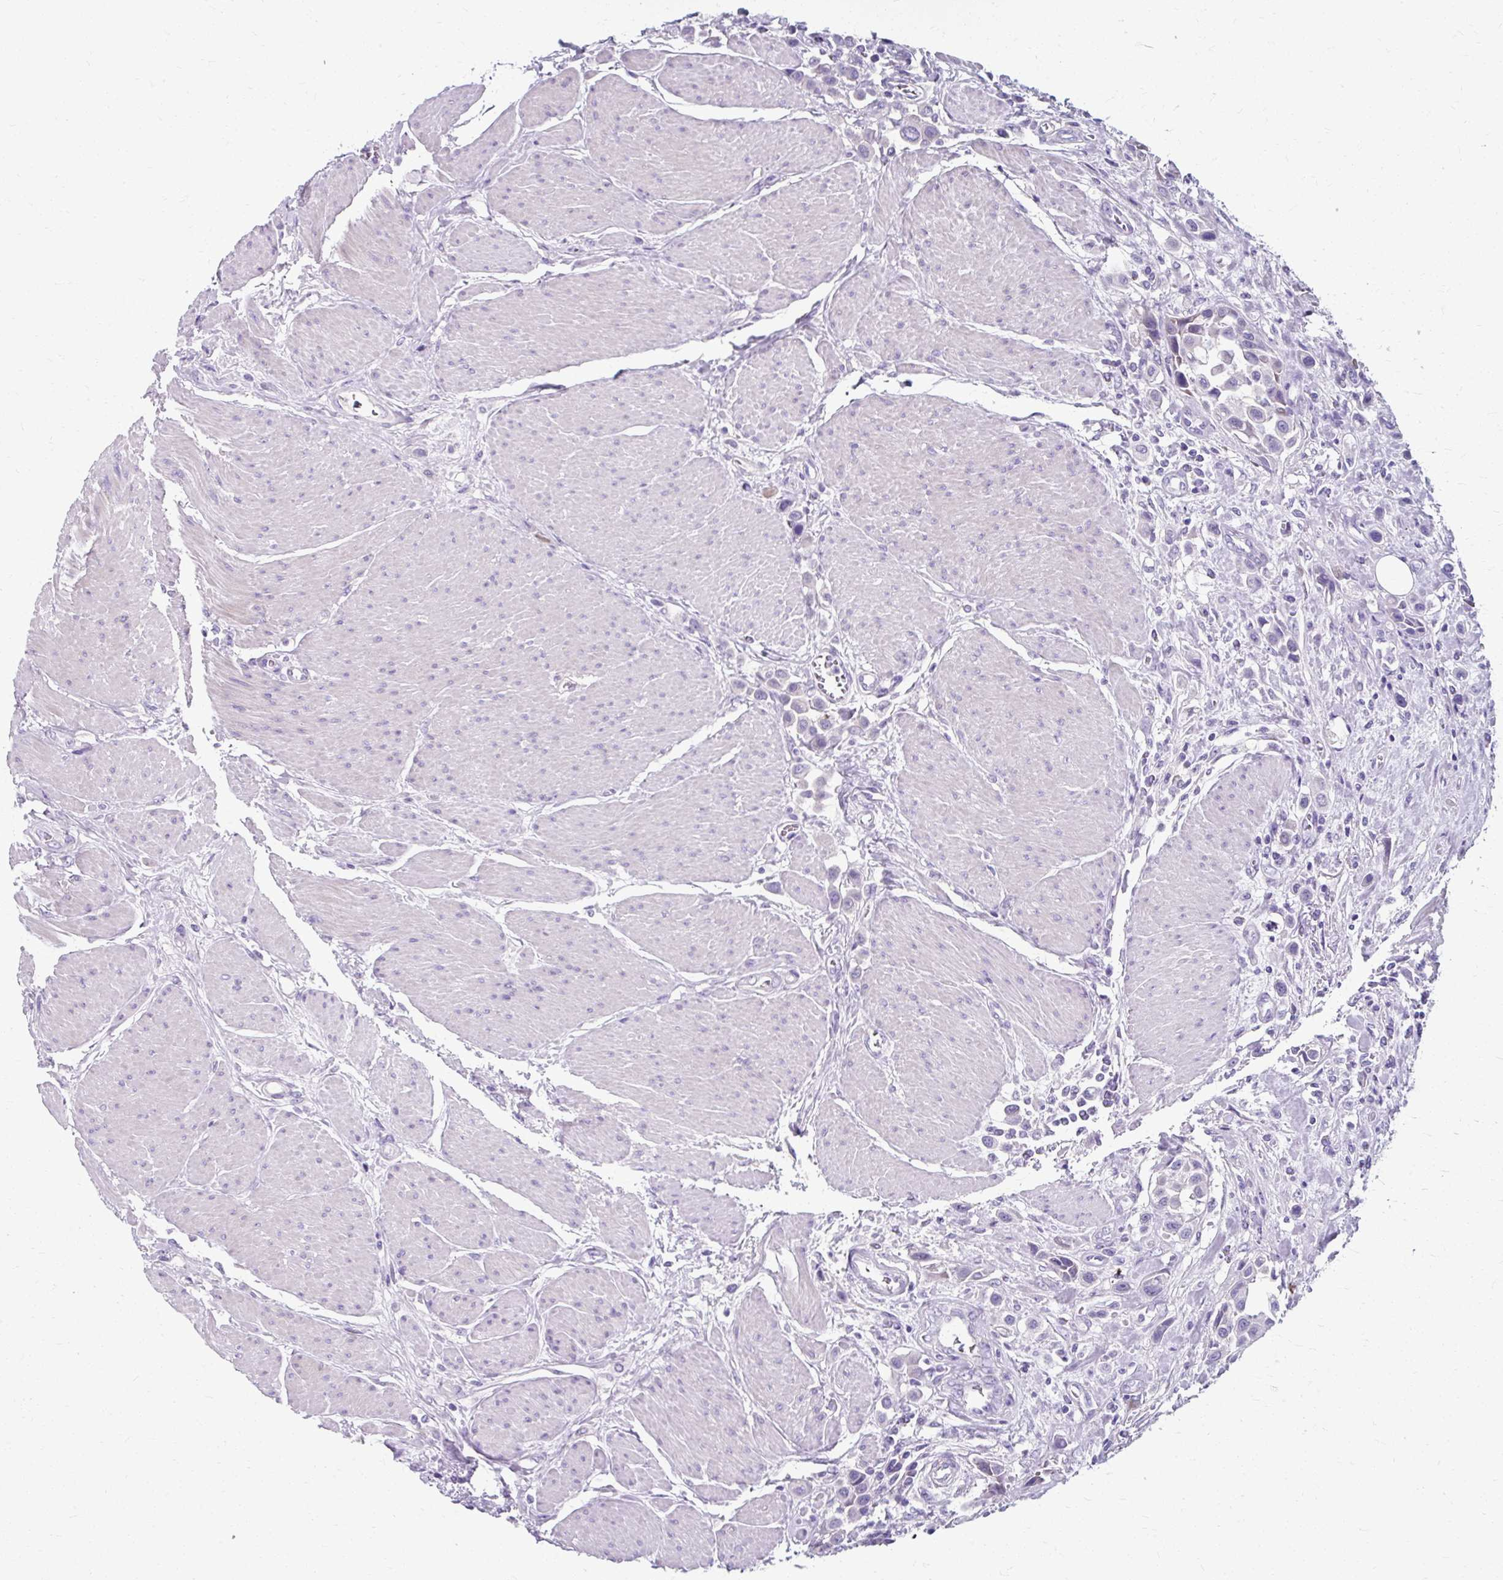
{"staining": {"intensity": "negative", "quantity": "none", "location": "none"}, "tissue": "urothelial cancer", "cell_type": "Tumor cells", "image_type": "cancer", "snomed": [{"axis": "morphology", "description": "Urothelial carcinoma, High grade"}, {"axis": "topography", "description": "Urinary bladder"}], "caption": "This is an immunohistochemistry (IHC) photomicrograph of human high-grade urothelial carcinoma. There is no staining in tumor cells.", "gene": "ZNF555", "patient": {"sex": "male", "age": 50}}